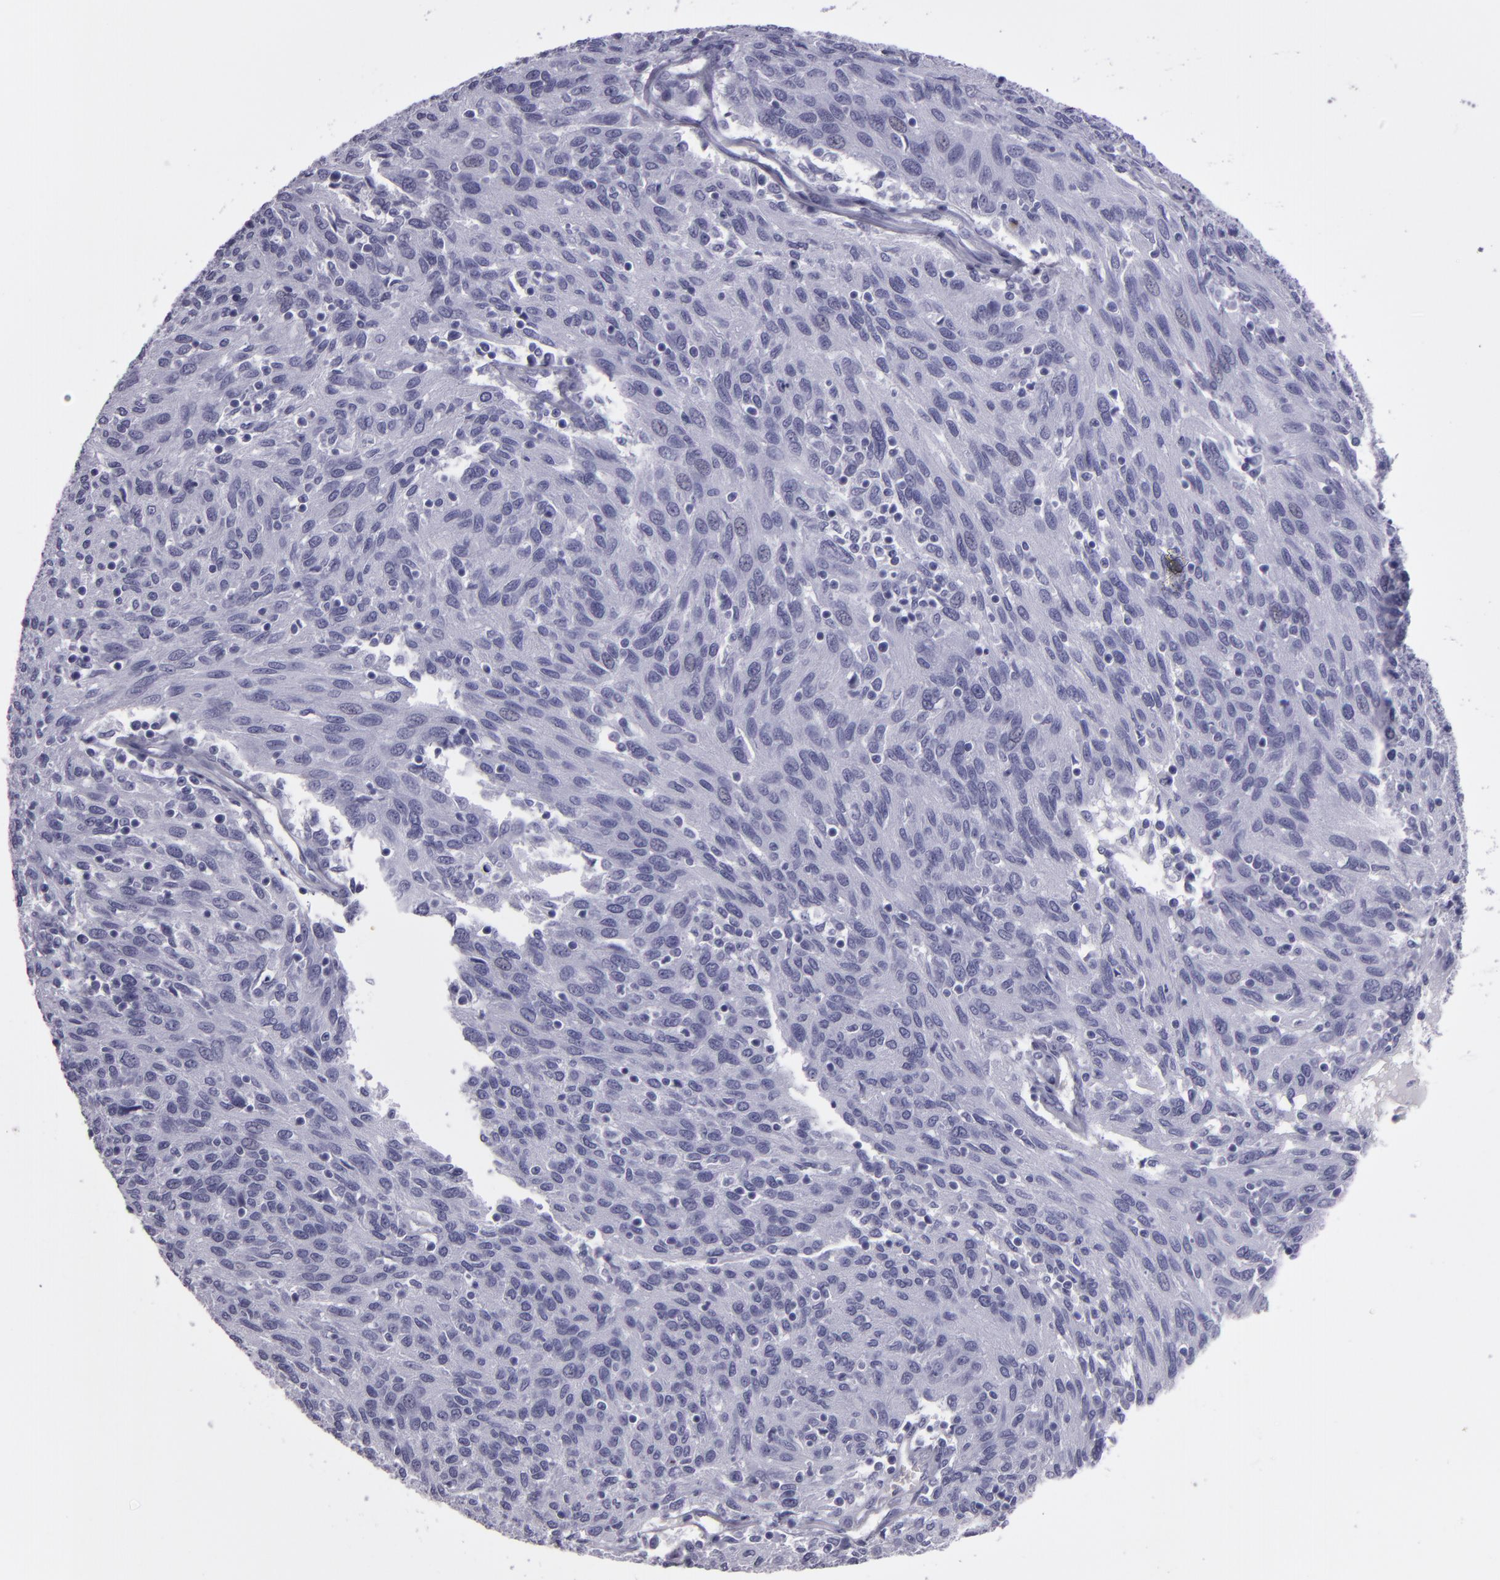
{"staining": {"intensity": "negative", "quantity": "none", "location": "none"}, "tissue": "ovarian cancer", "cell_type": "Tumor cells", "image_type": "cancer", "snomed": [{"axis": "morphology", "description": "Carcinoma, endometroid"}, {"axis": "topography", "description": "Ovary"}], "caption": "Tumor cells are negative for protein expression in human endometroid carcinoma (ovarian).", "gene": "CR2", "patient": {"sex": "female", "age": 50}}